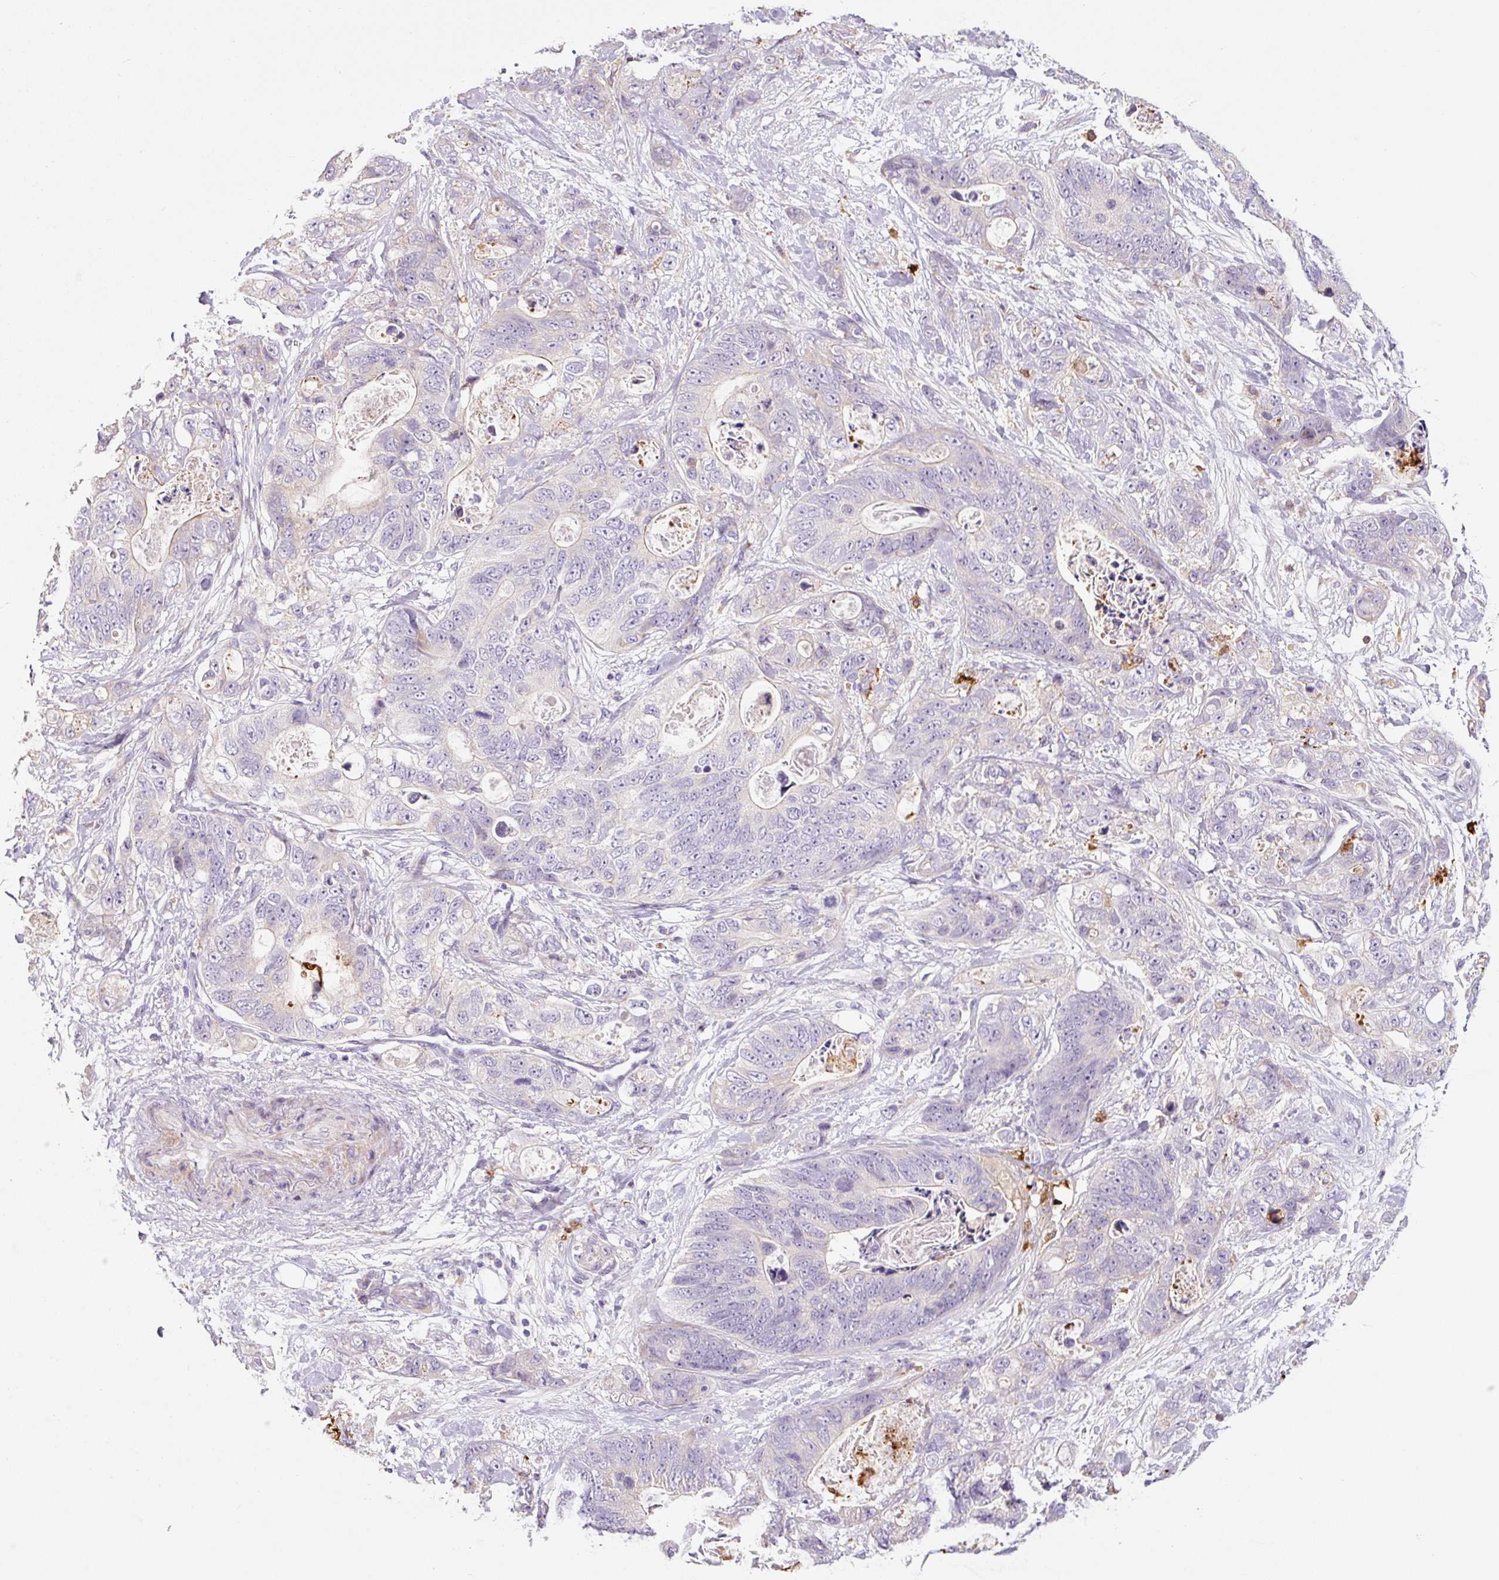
{"staining": {"intensity": "negative", "quantity": "none", "location": "none"}, "tissue": "stomach cancer", "cell_type": "Tumor cells", "image_type": "cancer", "snomed": [{"axis": "morphology", "description": "Normal tissue, NOS"}, {"axis": "morphology", "description": "Adenocarcinoma, NOS"}, {"axis": "topography", "description": "Stomach"}], "caption": "IHC micrograph of human stomach cancer stained for a protein (brown), which demonstrates no expression in tumor cells.", "gene": "FUT10", "patient": {"sex": "female", "age": 89}}